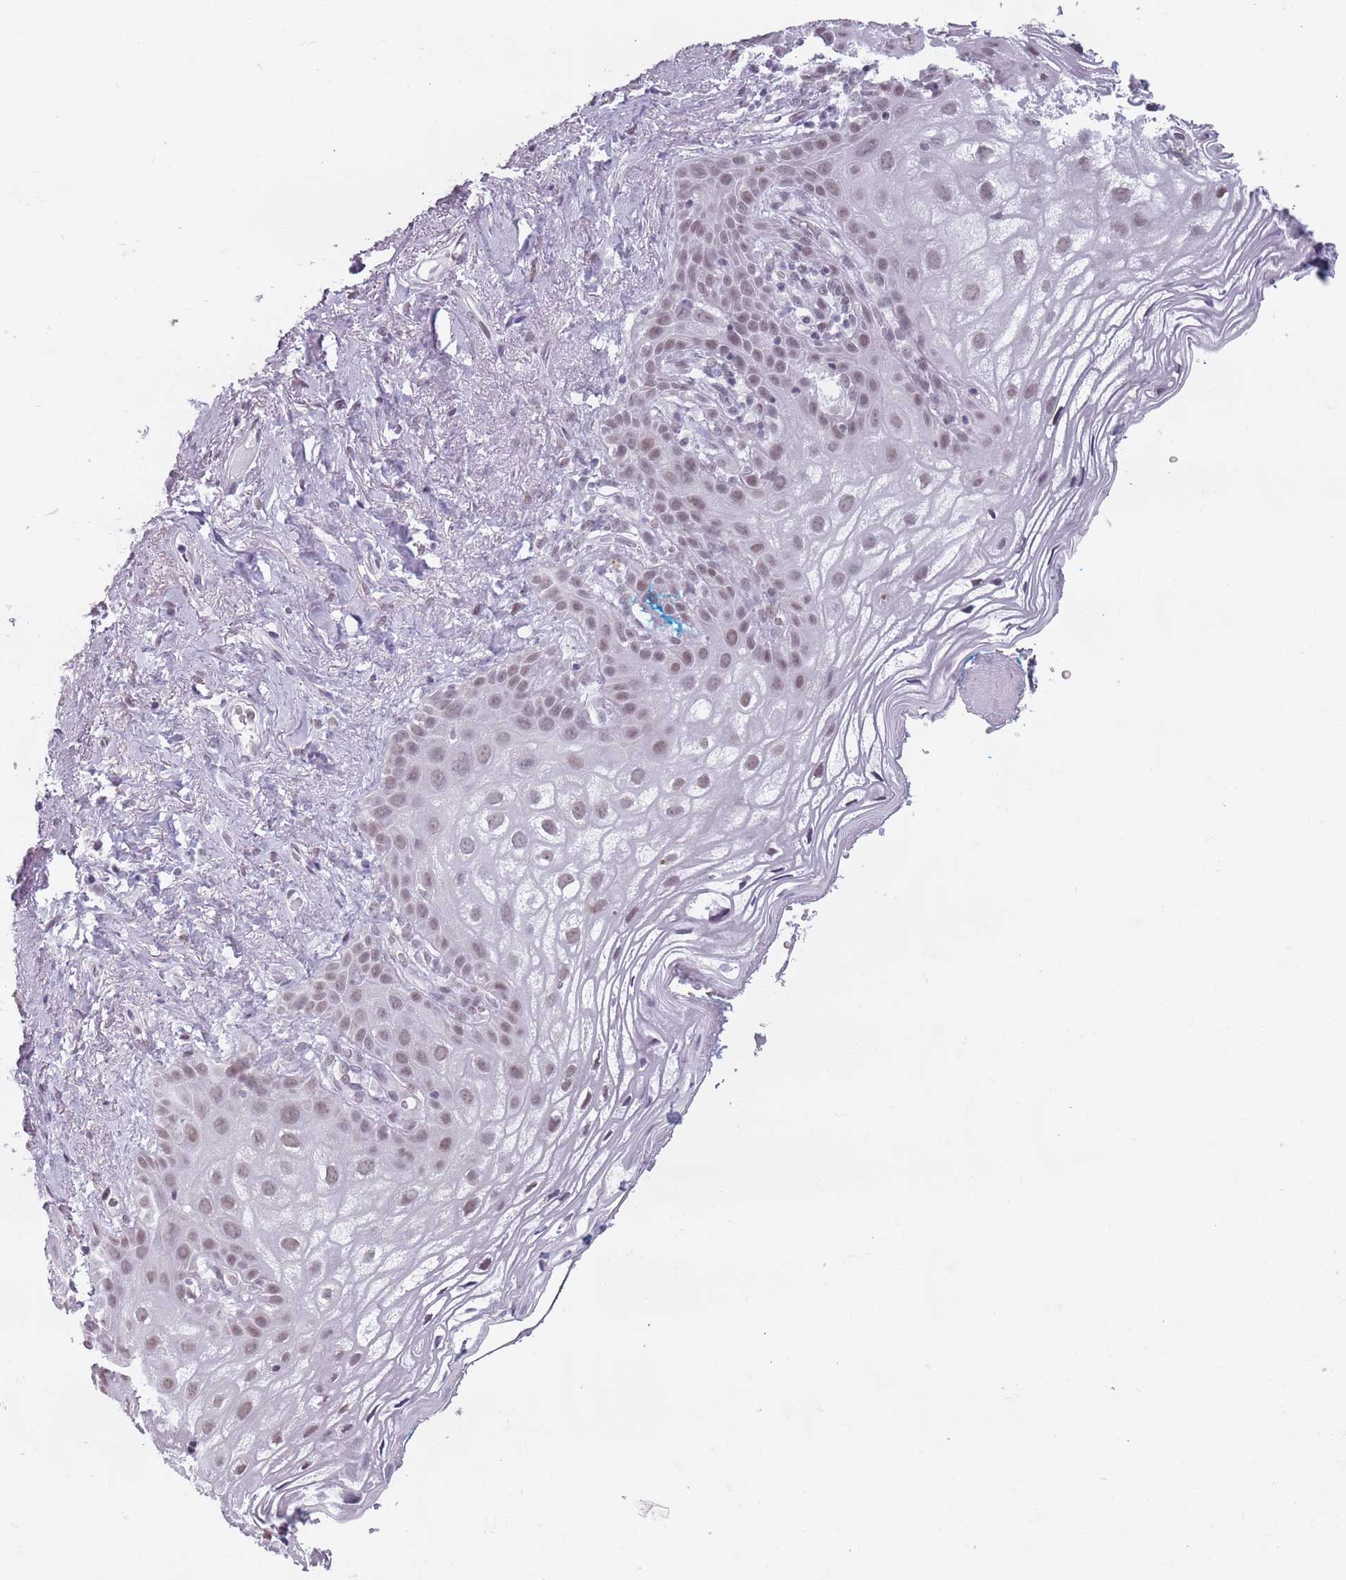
{"staining": {"intensity": "weak", "quantity": "25%-75%", "location": "nuclear"}, "tissue": "vagina", "cell_type": "Squamous epithelial cells", "image_type": "normal", "snomed": [{"axis": "morphology", "description": "Normal tissue, NOS"}, {"axis": "topography", "description": "Vagina"}], "caption": "DAB immunohistochemical staining of normal vagina exhibits weak nuclear protein staining in about 25%-75% of squamous epithelial cells.", "gene": "PTCHD1", "patient": {"sex": "female", "age": 68}}